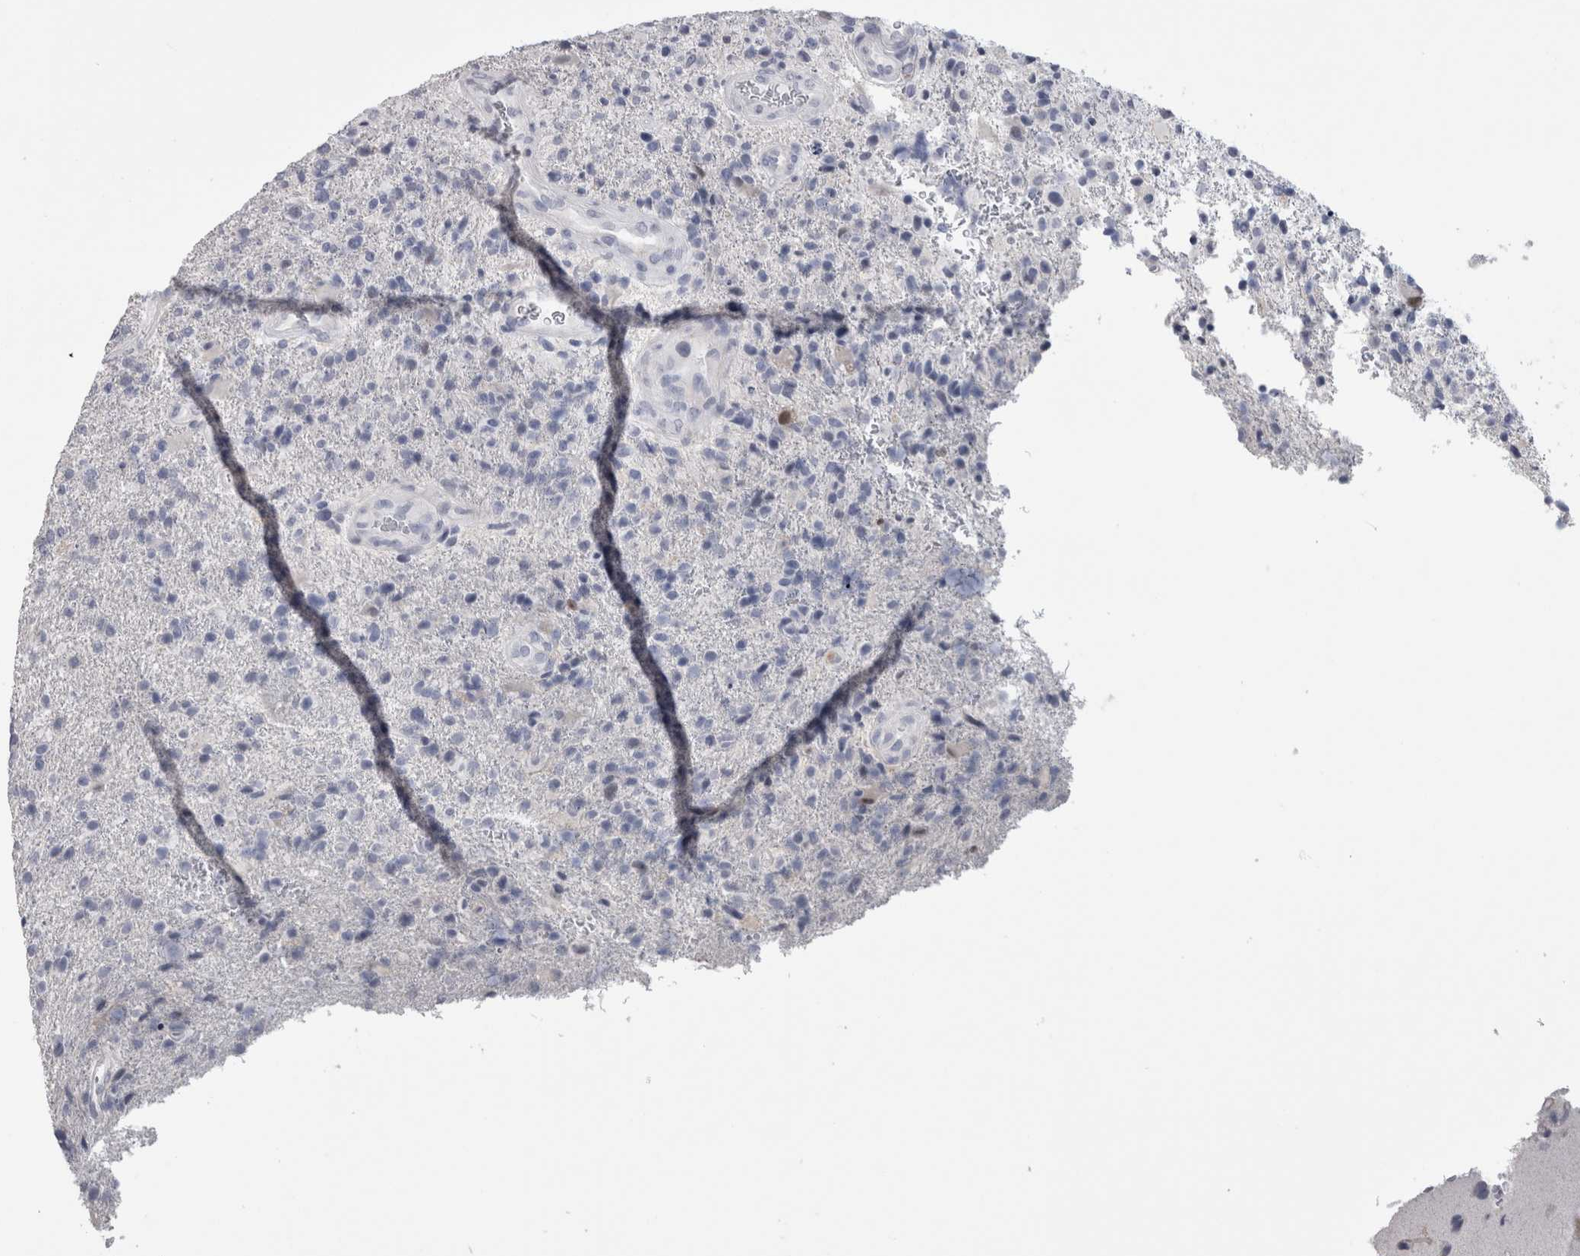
{"staining": {"intensity": "negative", "quantity": "none", "location": "none"}, "tissue": "glioma", "cell_type": "Tumor cells", "image_type": "cancer", "snomed": [{"axis": "morphology", "description": "Glioma, malignant, High grade"}, {"axis": "topography", "description": "Brain"}], "caption": "An immunohistochemistry photomicrograph of glioma is shown. There is no staining in tumor cells of glioma. (DAB (3,3'-diaminobenzidine) immunohistochemistry visualized using brightfield microscopy, high magnification).", "gene": "IL33", "patient": {"sex": "male", "age": 72}}